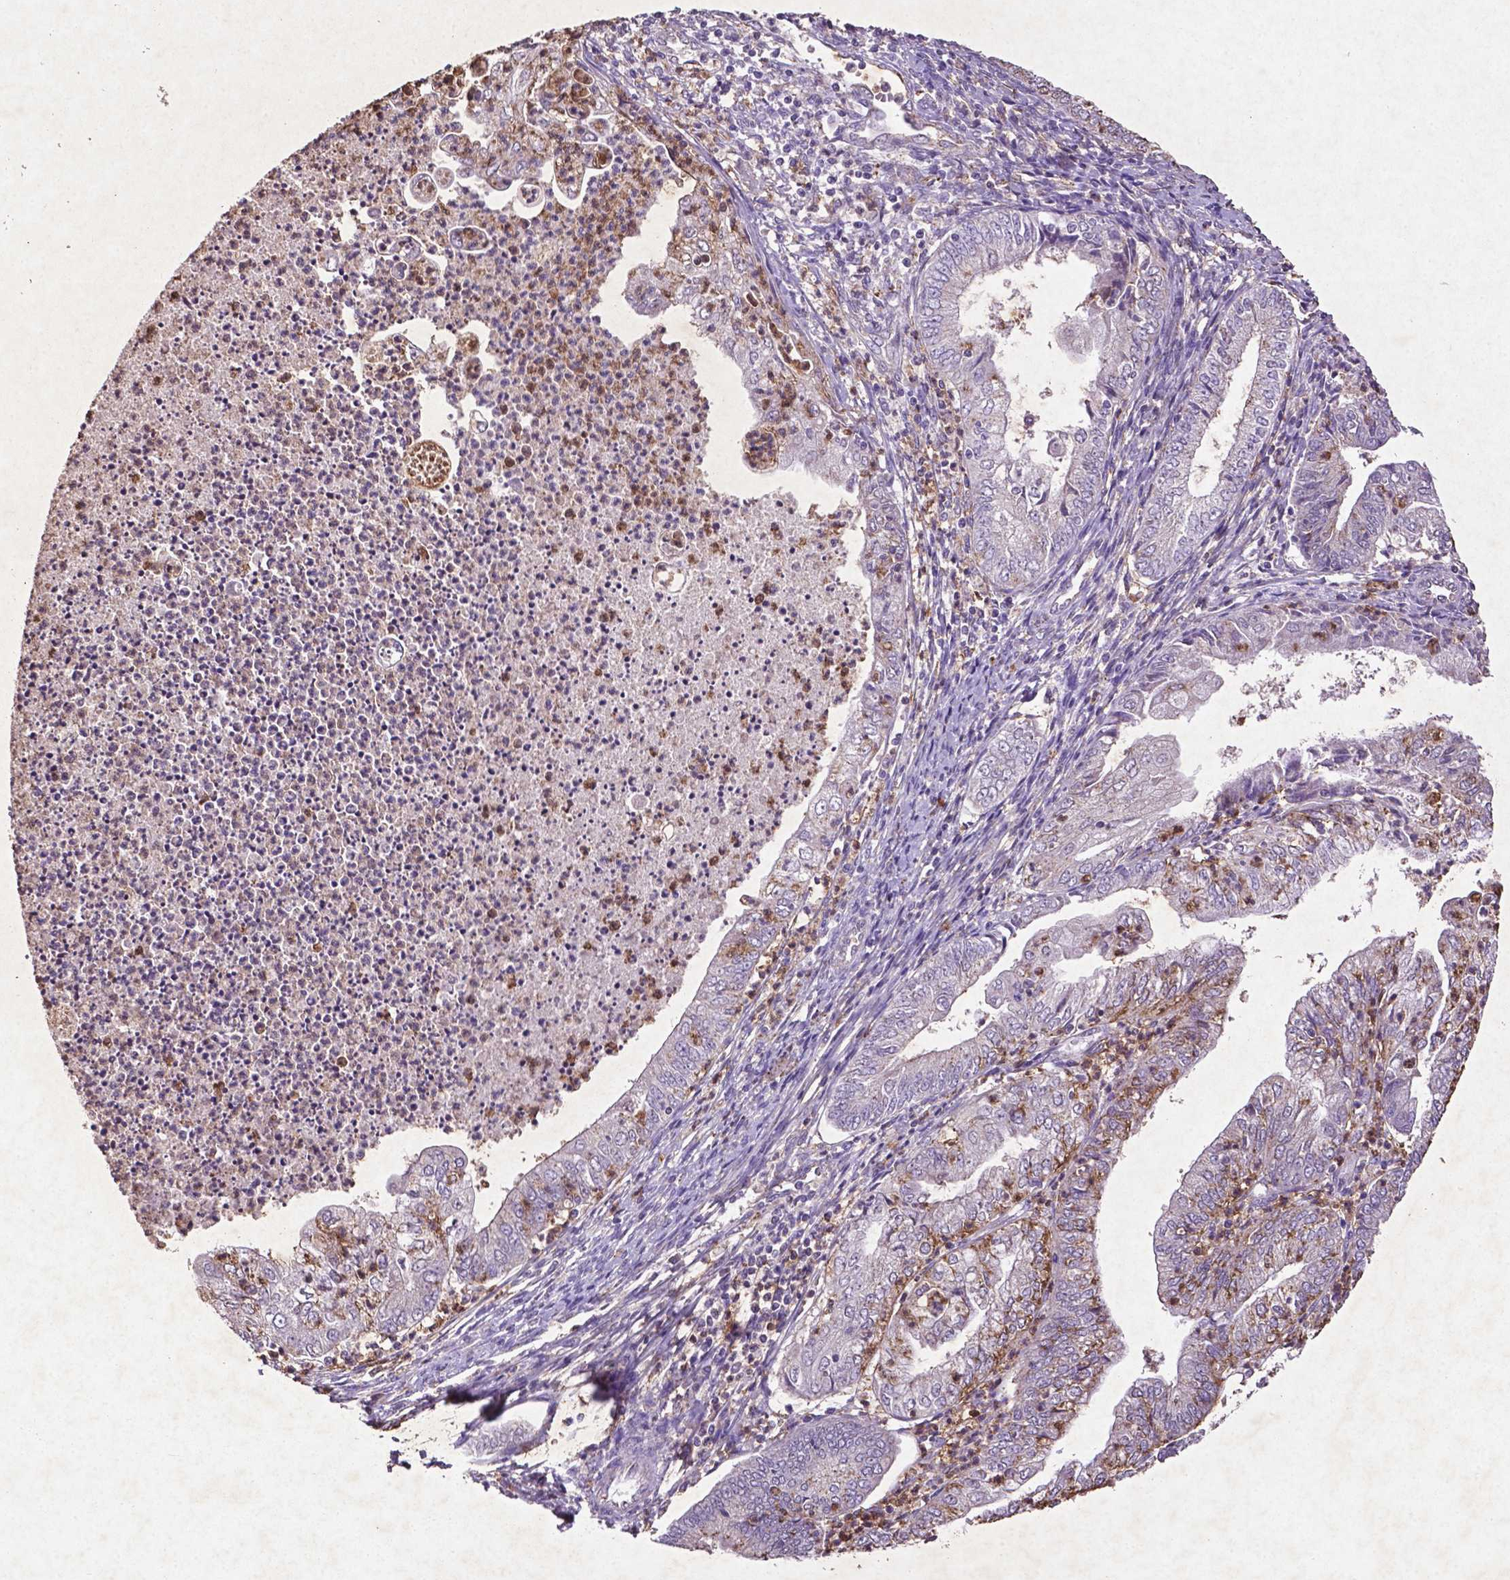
{"staining": {"intensity": "negative", "quantity": "none", "location": "none"}, "tissue": "endometrial cancer", "cell_type": "Tumor cells", "image_type": "cancer", "snomed": [{"axis": "morphology", "description": "Adenocarcinoma, NOS"}, {"axis": "topography", "description": "Endometrium"}], "caption": "DAB immunohistochemical staining of human adenocarcinoma (endometrial) exhibits no significant expression in tumor cells.", "gene": "MTOR", "patient": {"sex": "female", "age": 55}}